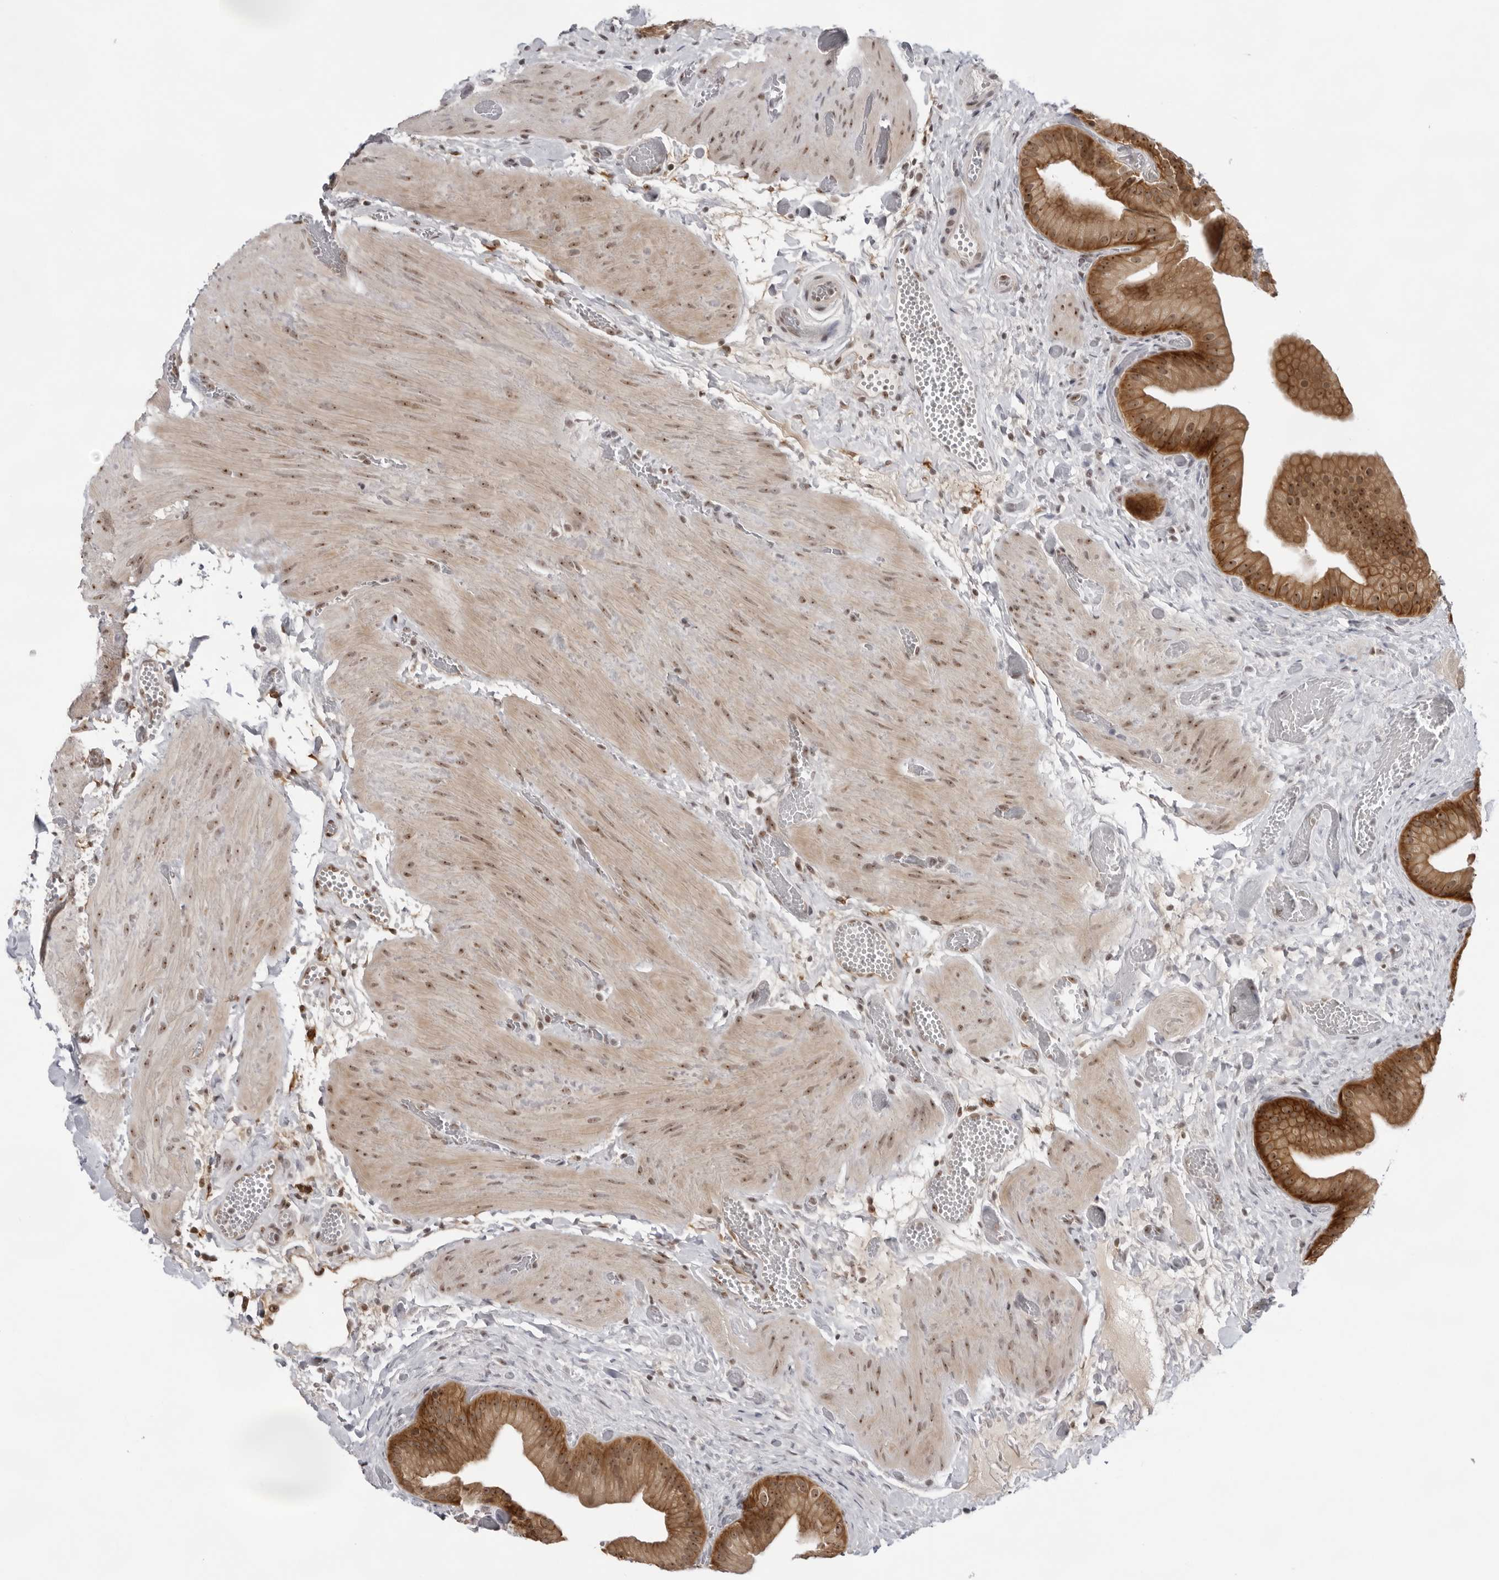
{"staining": {"intensity": "strong", "quantity": ">75%", "location": "cytoplasmic/membranous,nuclear"}, "tissue": "gallbladder", "cell_type": "Glandular cells", "image_type": "normal", "snomed": [{"axis": "morphology", "description": "Normal tissue, NOS"}, {"axis": "topography", "description": "Gallbladder"}], "caption": "Immunohistochemistry (IHC) (DAB (3,3'-diaminobenzidine)) staining of normal gallbladder demonstrates strong cytoplasmic/membranous,nuclear protein expression in about >75% of glandular cells.", "gene": "EXOSC10", "patient": {"sex": "female", "age": 64}}